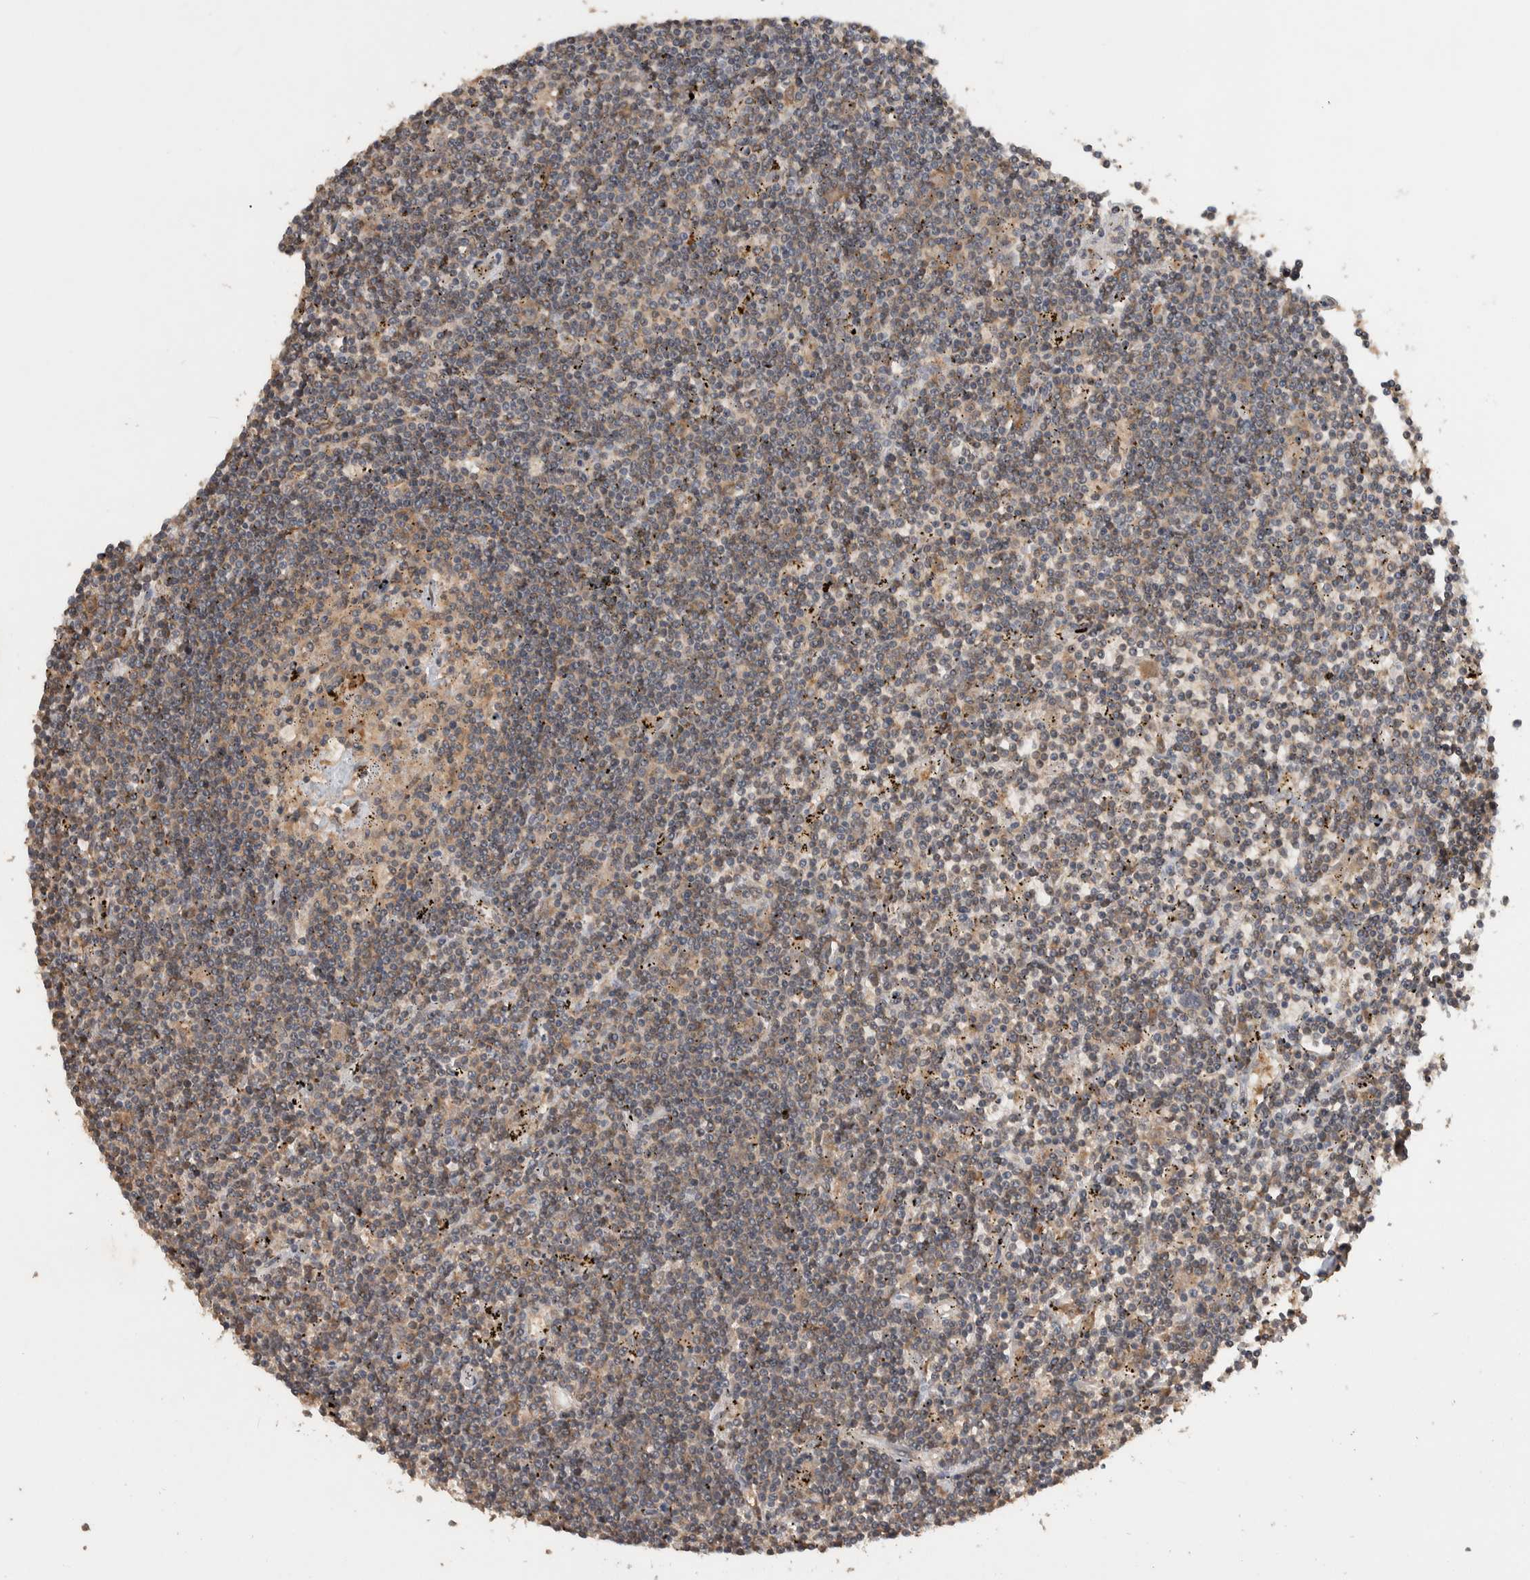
{"staining": {"intensity": "weak", "quantity": "<25%", "location": "cytoplasmic/membranous"}, "tissue": "lymphoma", "cell_type": "Tumor cells", "image_type": "cancer", "snomed": [{"axis": "morphology", "description": "Malignant lymphoma, non-Hodgkin's type, Low grade"}, {"axis": "topography", "description": "Spleen"}], "caption": "Human malignant lymphoma, non-Hodgkin's type (low-grade) stained for a protein using immunohistochemistry (IHC) demonstrates no staining in tumor cells.", "gene": "DVL2", "patient": {"sex": "male", "age": 76}}